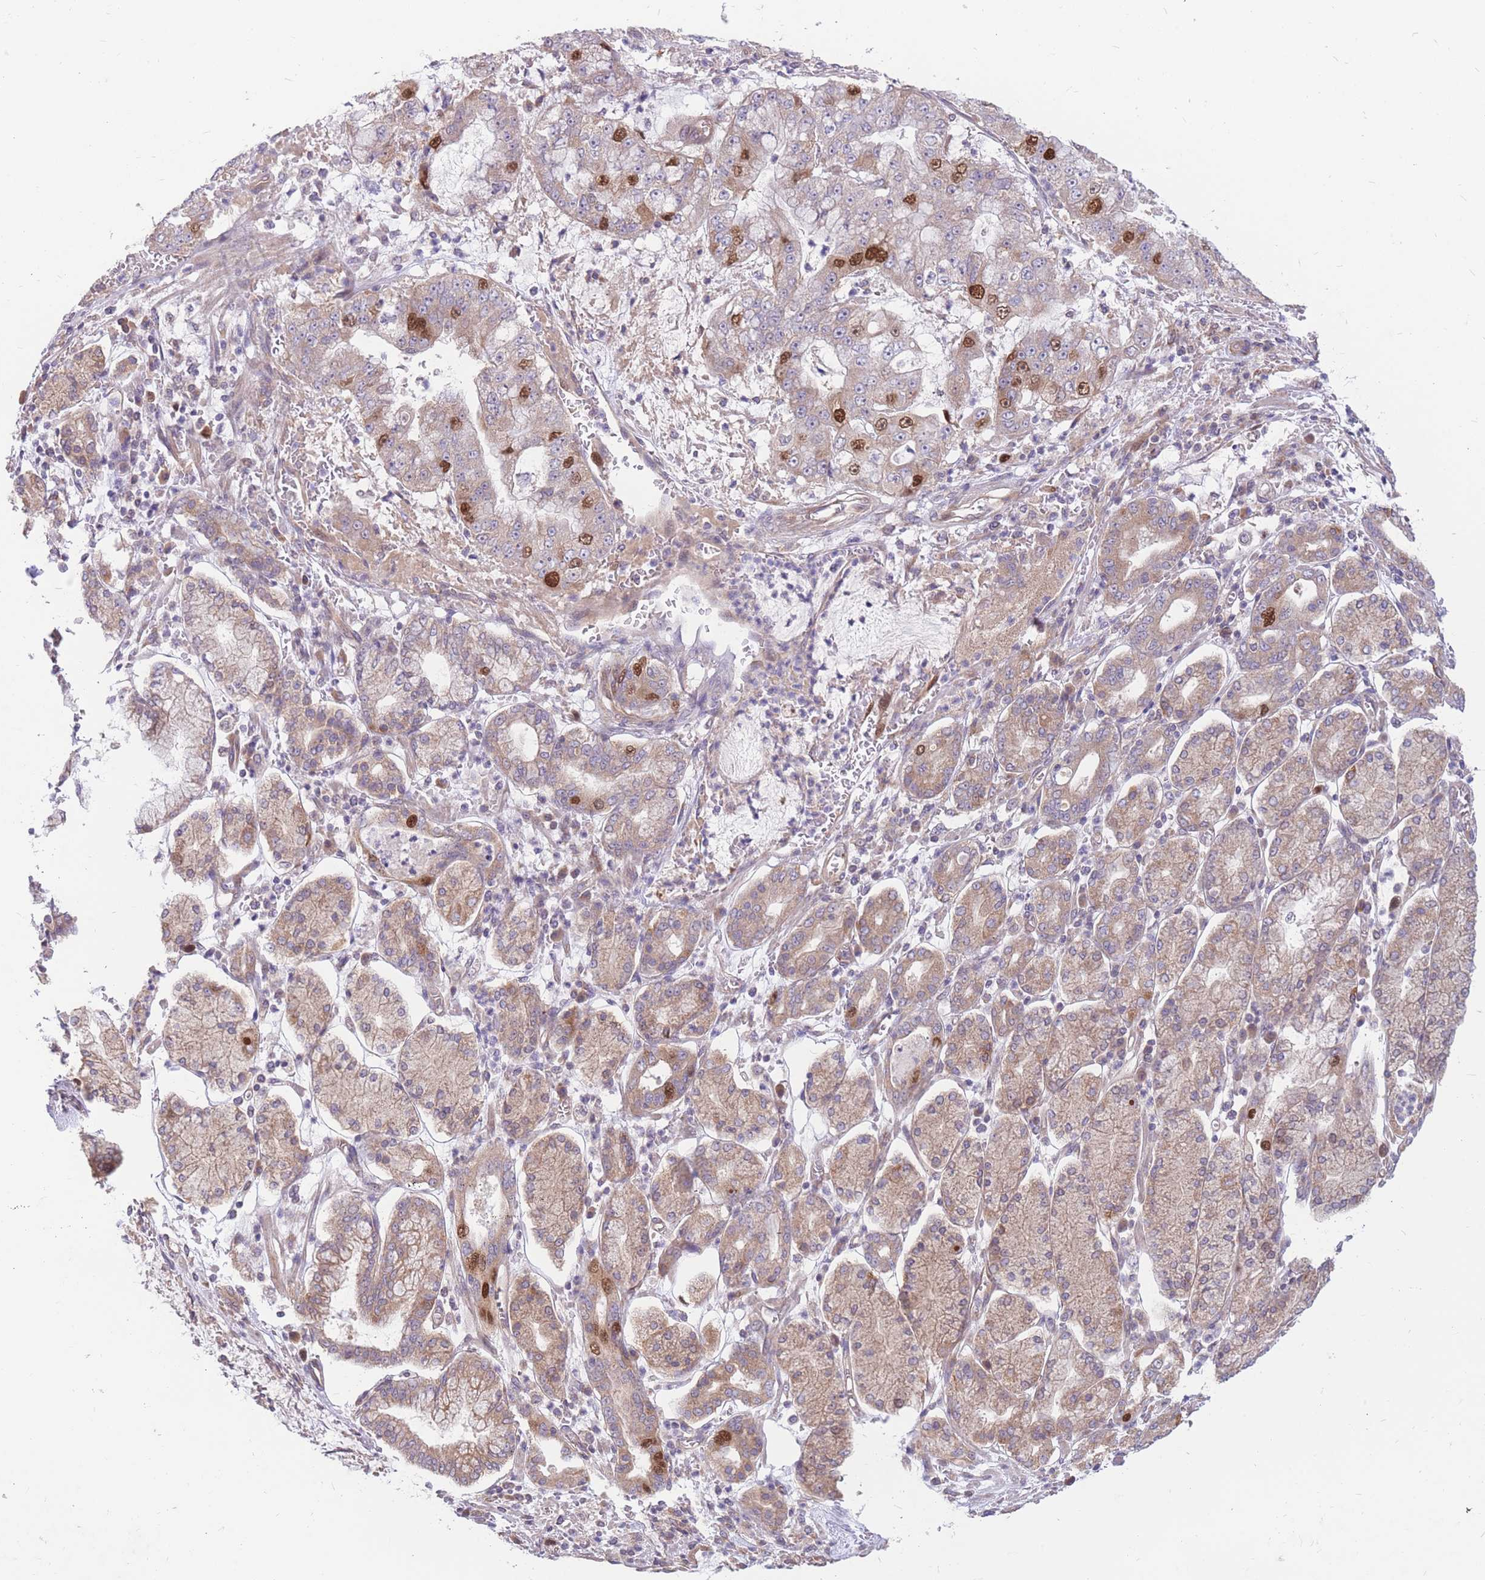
{"staining": {"intensity": "strong", "quantity": "<25%", "location": "nuclear"}, "tissue": "stomach cancer", "cell_type": "Tumor cells", "image_type": "cancer", "snomed": [{"axis": "morphology", "description": "Adenocarcinoma, NOS"}, {"axis": "topography", "description": "Stomach"}], "caption": "Stomach cancer tissue shows strong nuclear staining in about <25% of tumor cells", "gene": "GMNN", "patient": {"sex": "male", "age": 76}}